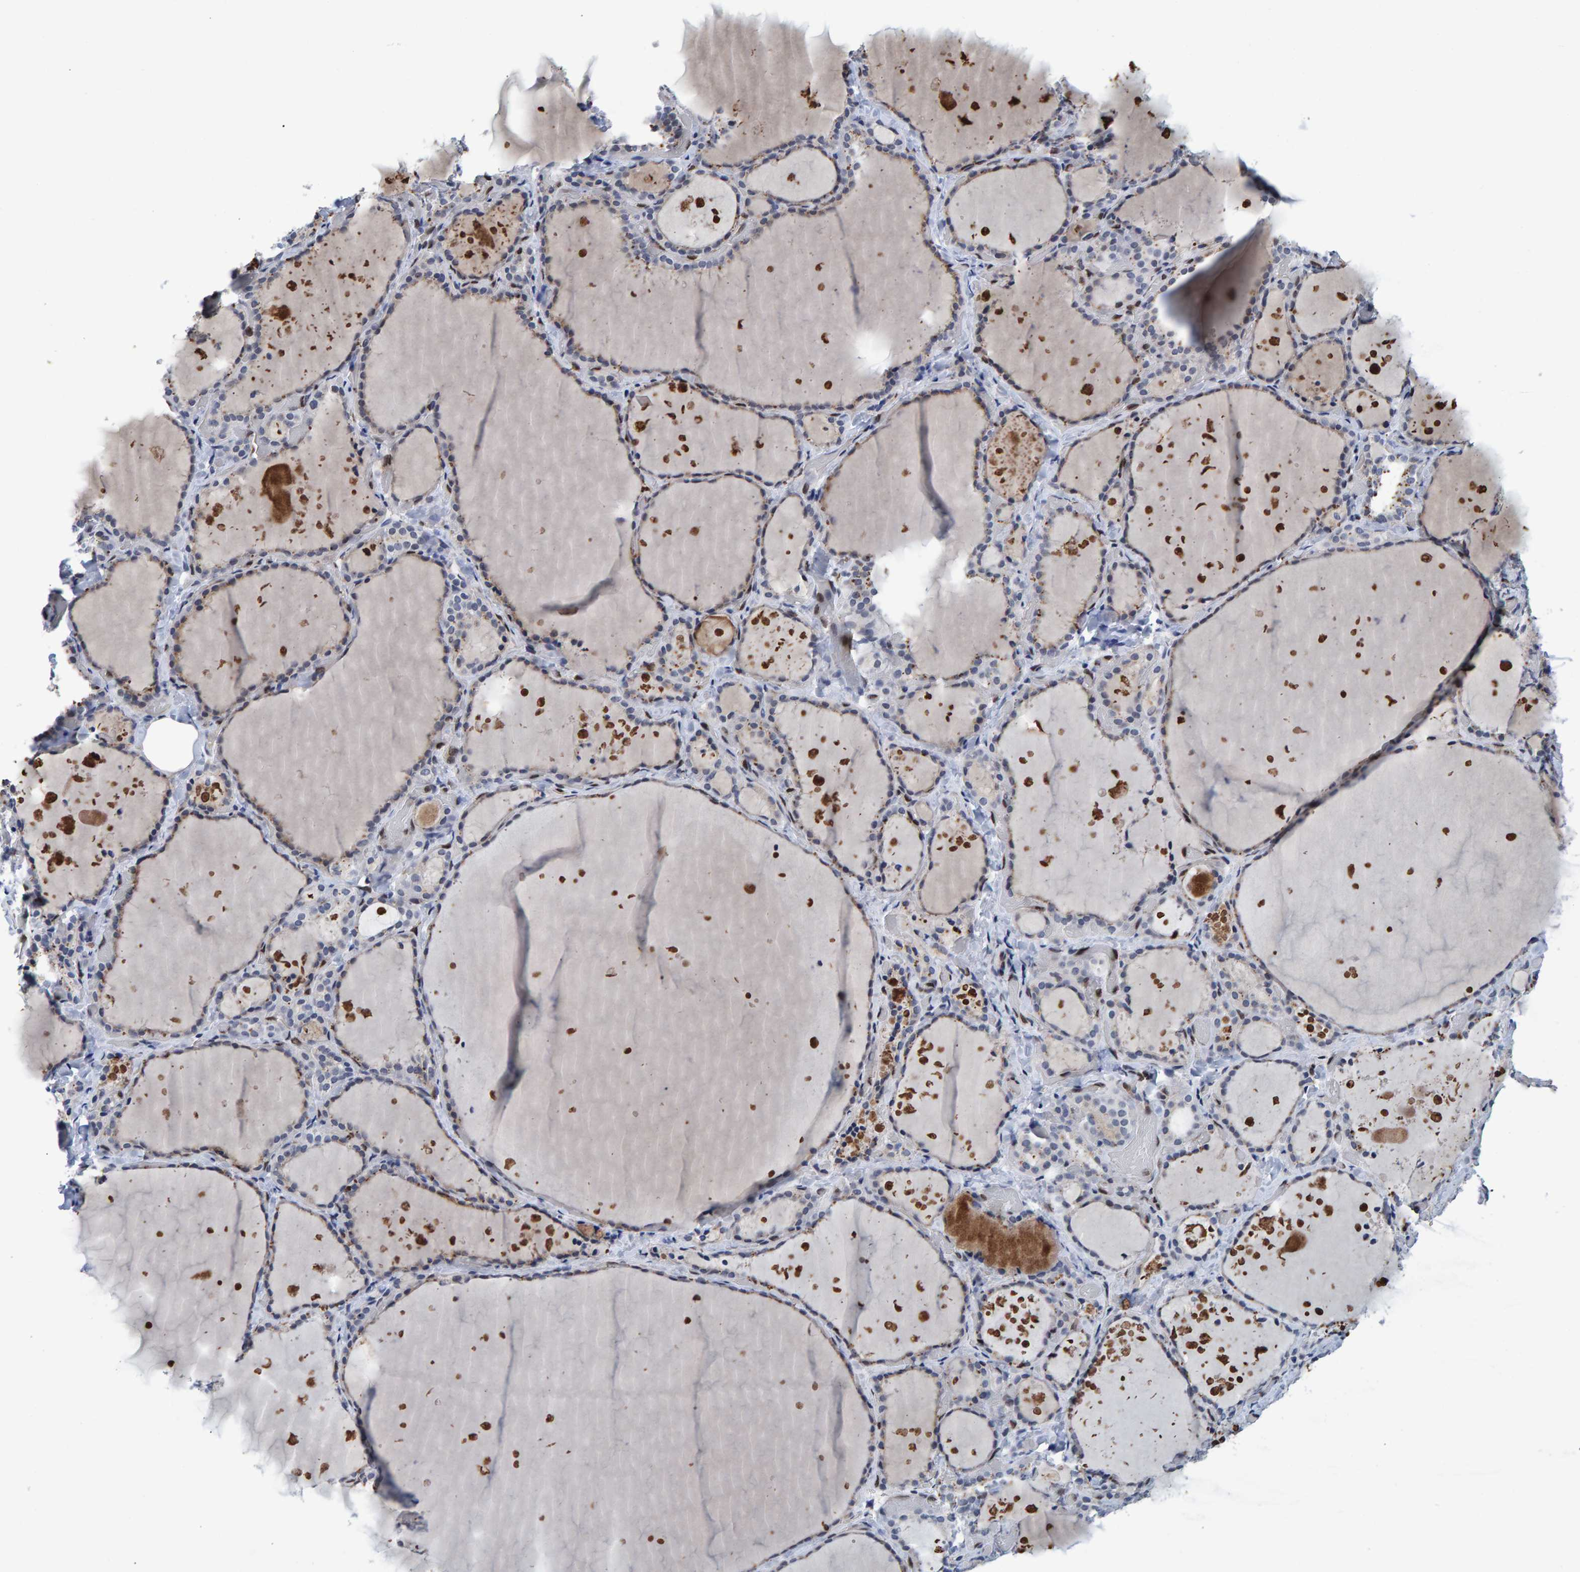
{"staining": {"intensity": "negative", "quantity": "none", "location": "none"}, "tissue": "thyroid gland", "cell_type": "Glandular cells", "image_type": "normal", "snomed": [{"axis": "morphology", "description": "Normal tissue, NOS"}, {"axis": "topography", "description": "Thyroid gland"}], "caption": "The histopathology image reveals no staining of glandular cells in benign thyroid gland.", "gene": "QKI", "patient": {"sex": "female", "age": 44}}